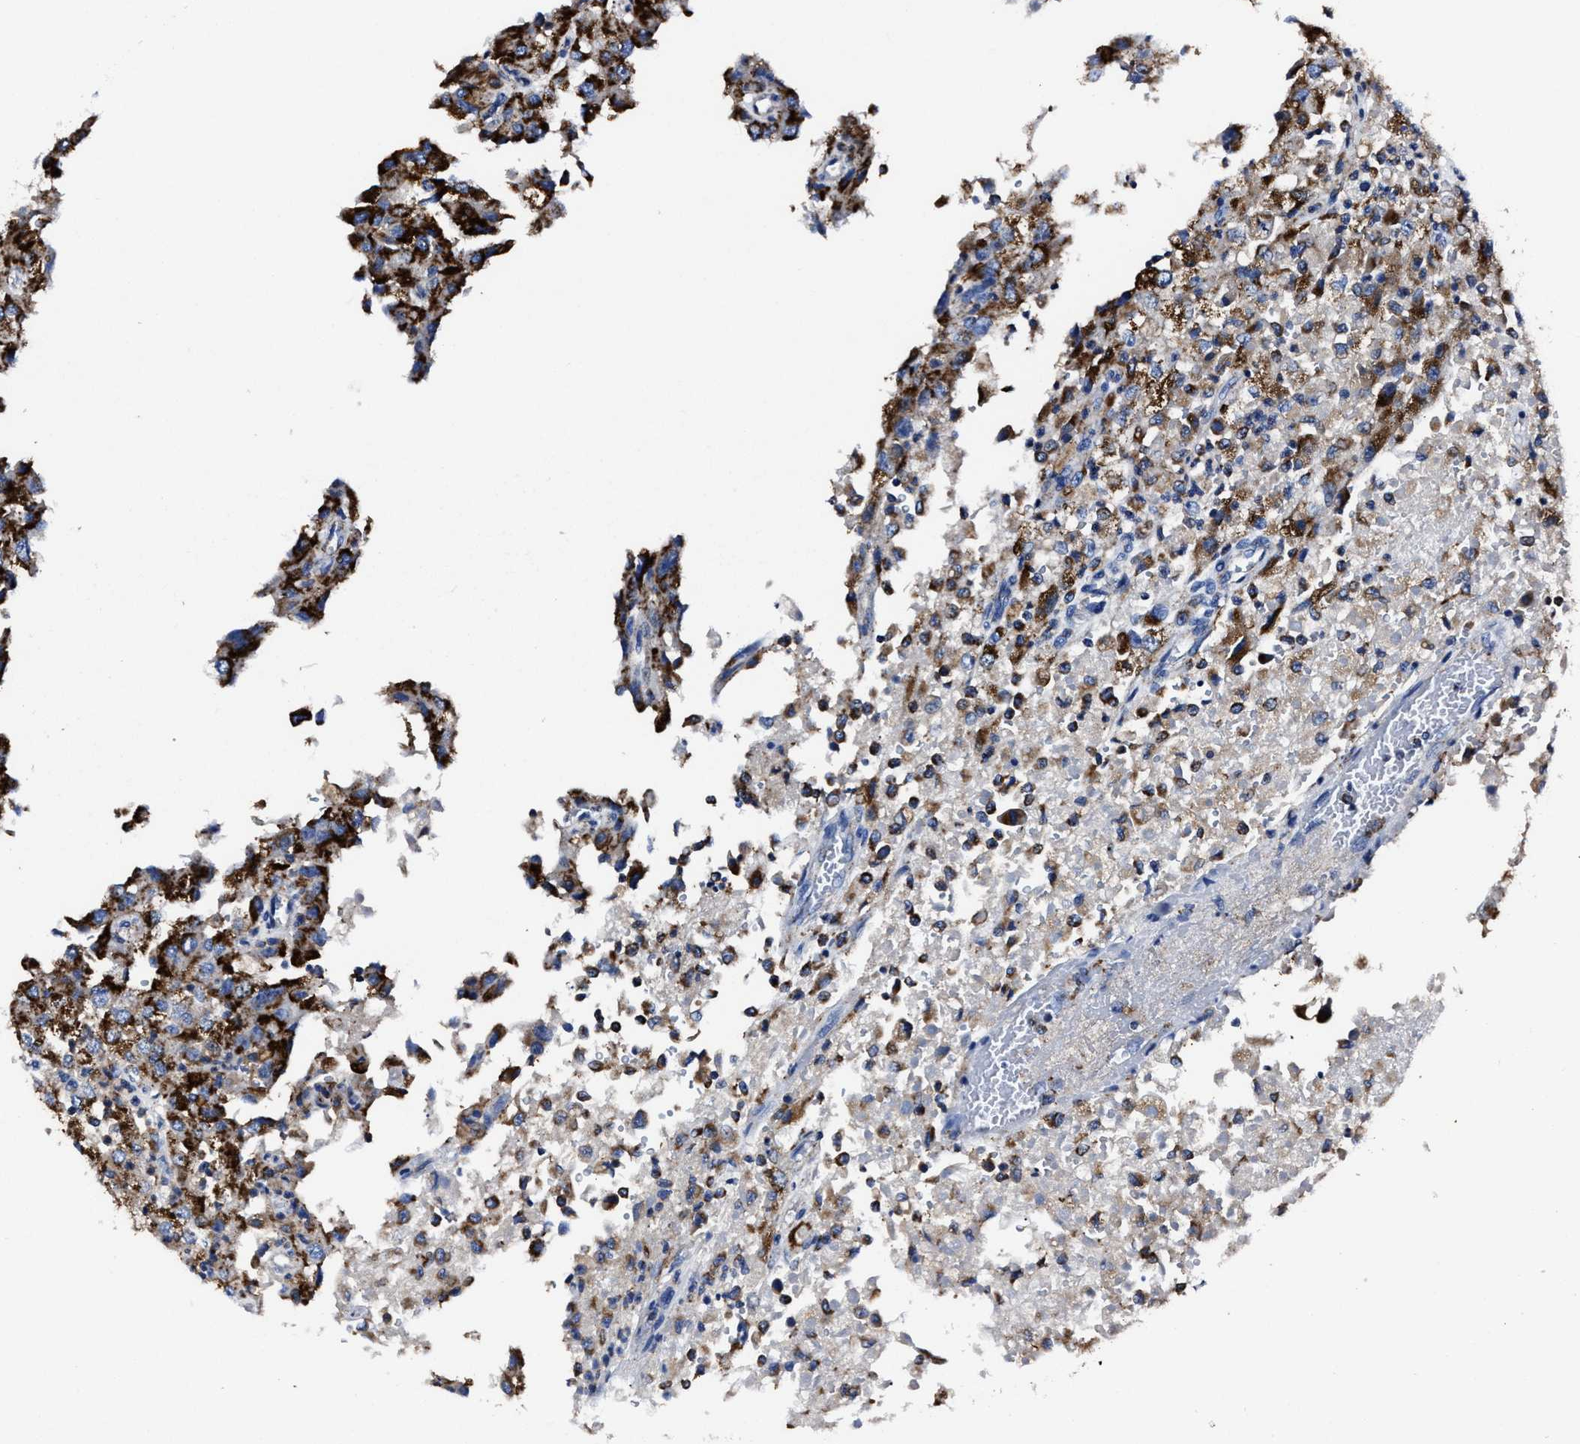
{"staining": {"intensity": "strong", "quantity": ">75%", "location": "cytoplasmic/membranous"}, "tissue": "renal cancer", "cell_type": "Tumor cells", "image_type": "cancer", "snomed": [{"axis": "morphology", "description": "Adenocarcinoma, NOS"}, {"axis": "topography", "description": "Kidney"}], "caption": "About >75% of tumor cells in human adenocarcinoma (renal) exhibit strong cytoplasmic/membranous protein staining as visualized by brown immunohistochemical staining.", "gene": "LAMTOR4", "patient": {"sex": "female", "age": 54}}